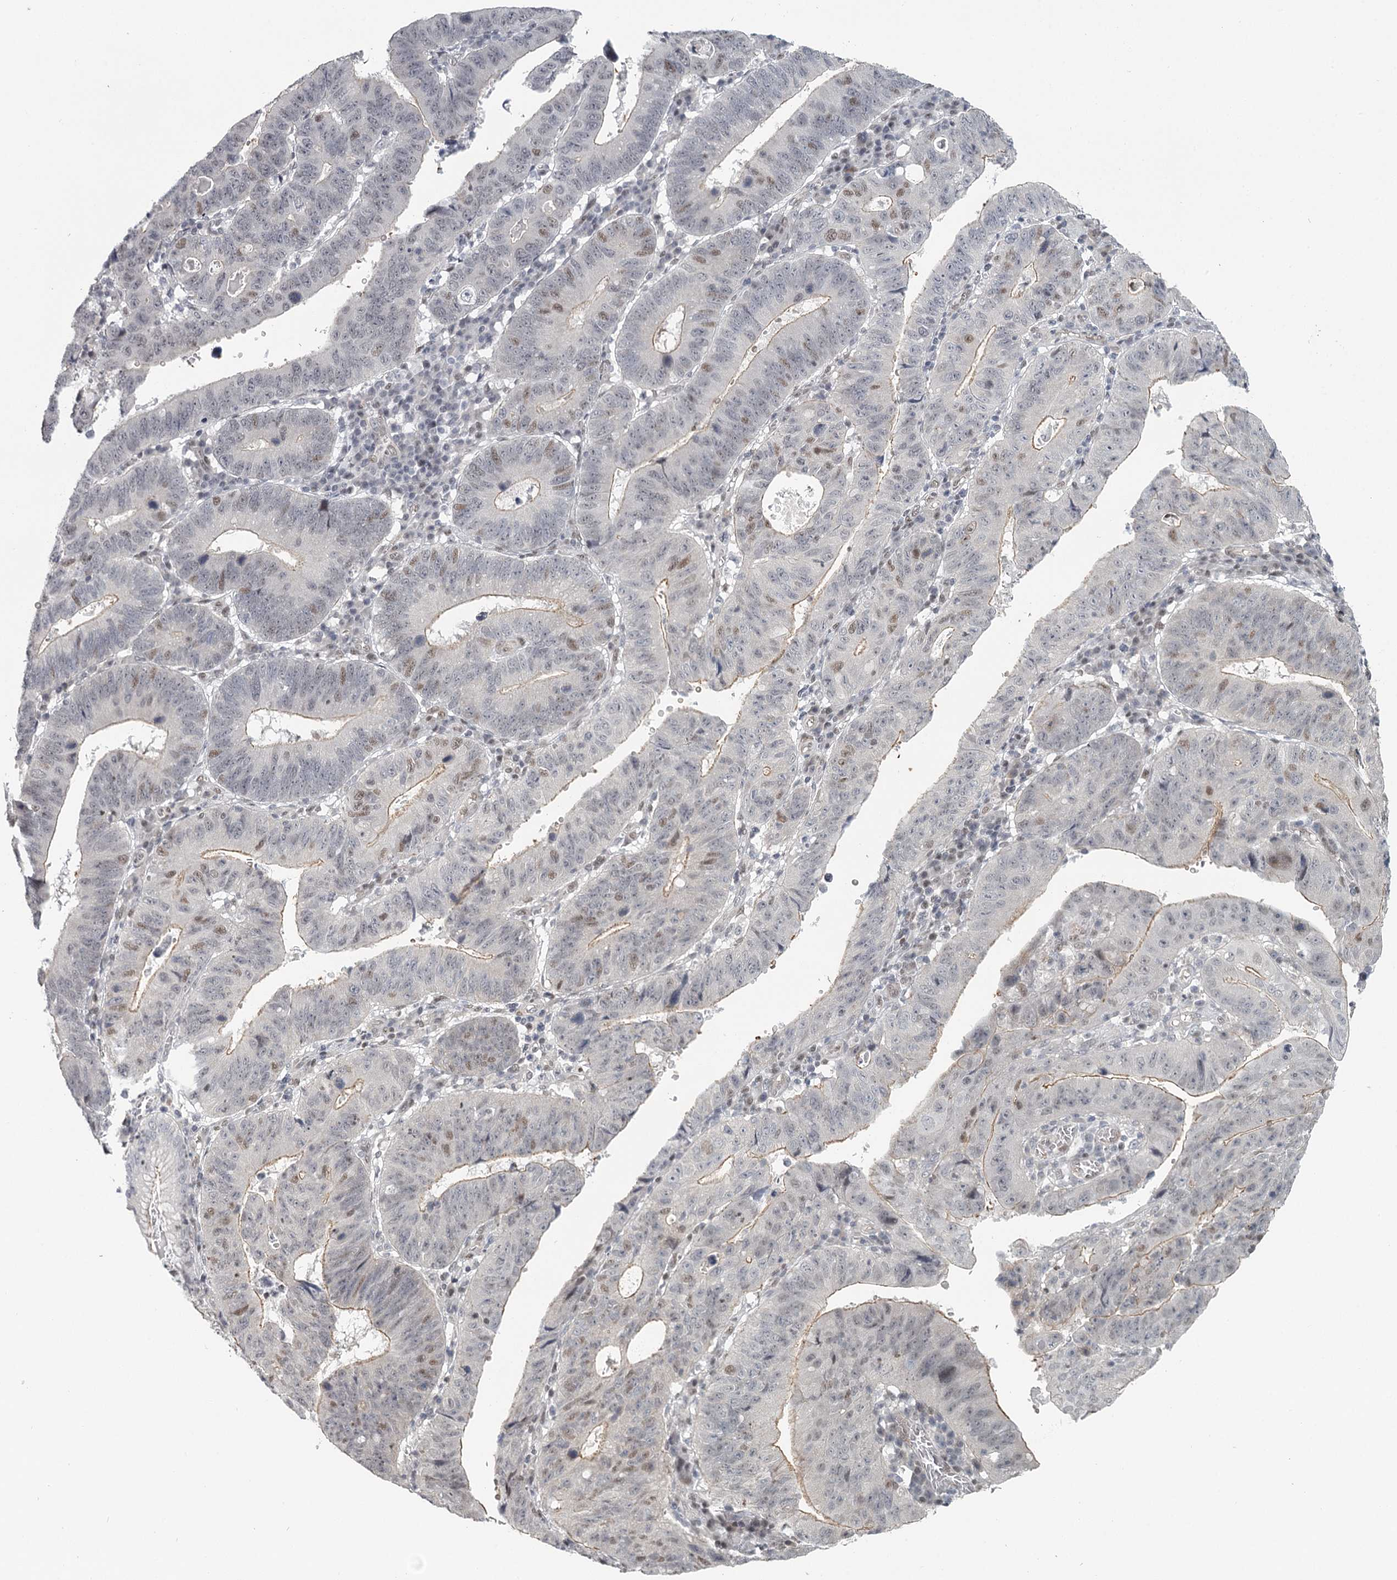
{"staining": {"intensity": "moderate", "quantity": "25%-75%", "location": "cytoplasmic/membranous,nuclear"}, "tissue": "stomach cancer", "cell_type": "Tumor cells", "image_type": "cancer", "snomed": [{"axis": "morphology", "description": "Adenocarcinoma, NOS"}, {"axis": "topography", "description": "Stomach"}], "caption": "Protein analysis of stomach cancer (adenocarcinoma) tissue demonstrates moderate cytoplasmic/membranous and nuclear positivity in approximately 25%-75% of tumor cells. The staining was performed using DAB to visualize the protein expression in brown, while the nuclei were stained in blue with hematoxylin (Magnification: 20x).", "gene": "FAM13C", "patient": {"sex": "male", "age": 59}}